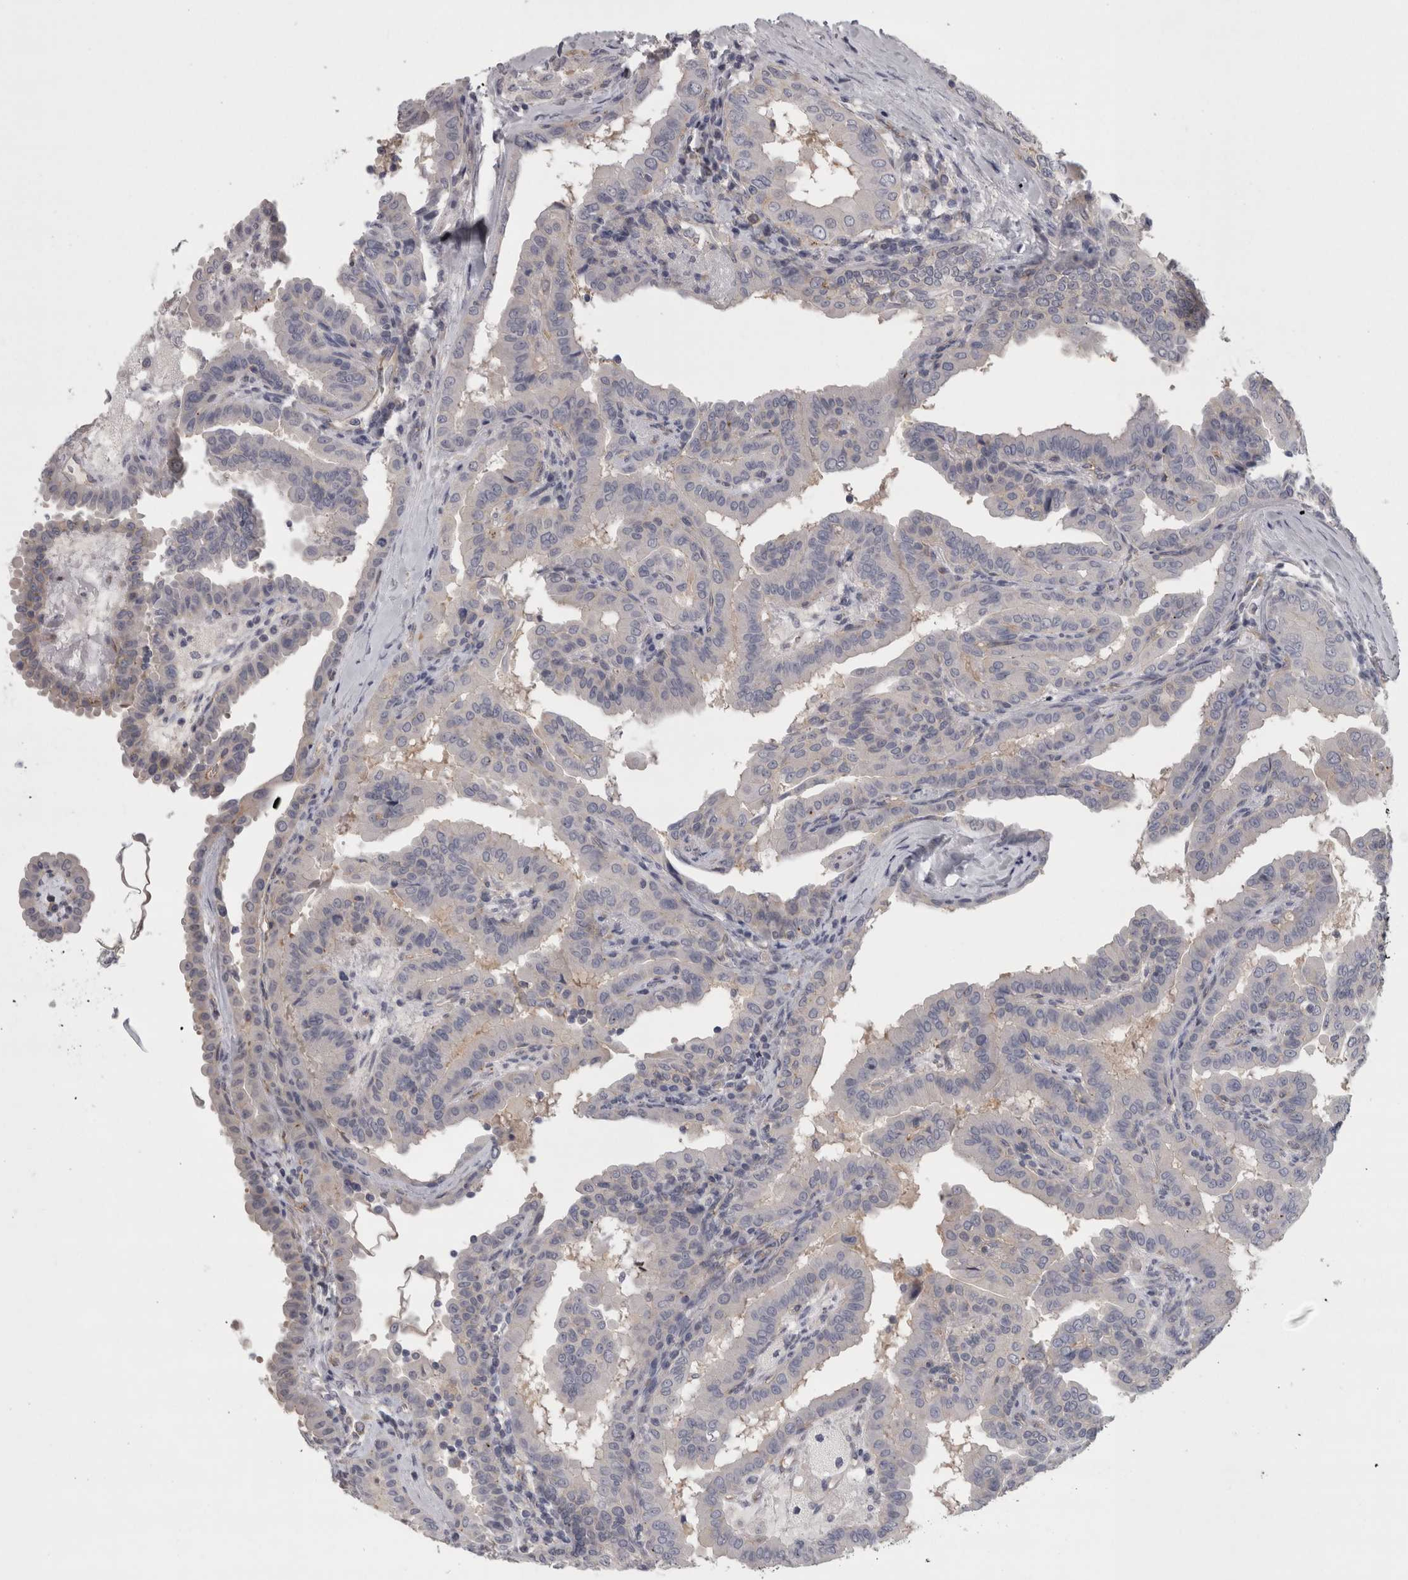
{"staining": {"intensity": "negative", "quantity": "none", "location": "none"}, "tissue": "thyroid cancer", "cell_type": "Tumor cells", "image_type": "cancer", "snomed": [{"axis": "morphology", "description": "Papillary adenocarcinoma, NOS"}, {"axis": "topography", "description": "Thyroid gland"}], "caption": "This is an immunohistochemistry photomicrograph of human thyroid cancer. There is no positivity in tumor cells.", "gene": "LYZL6", "patient": {"sex": "male", "age": 33}}